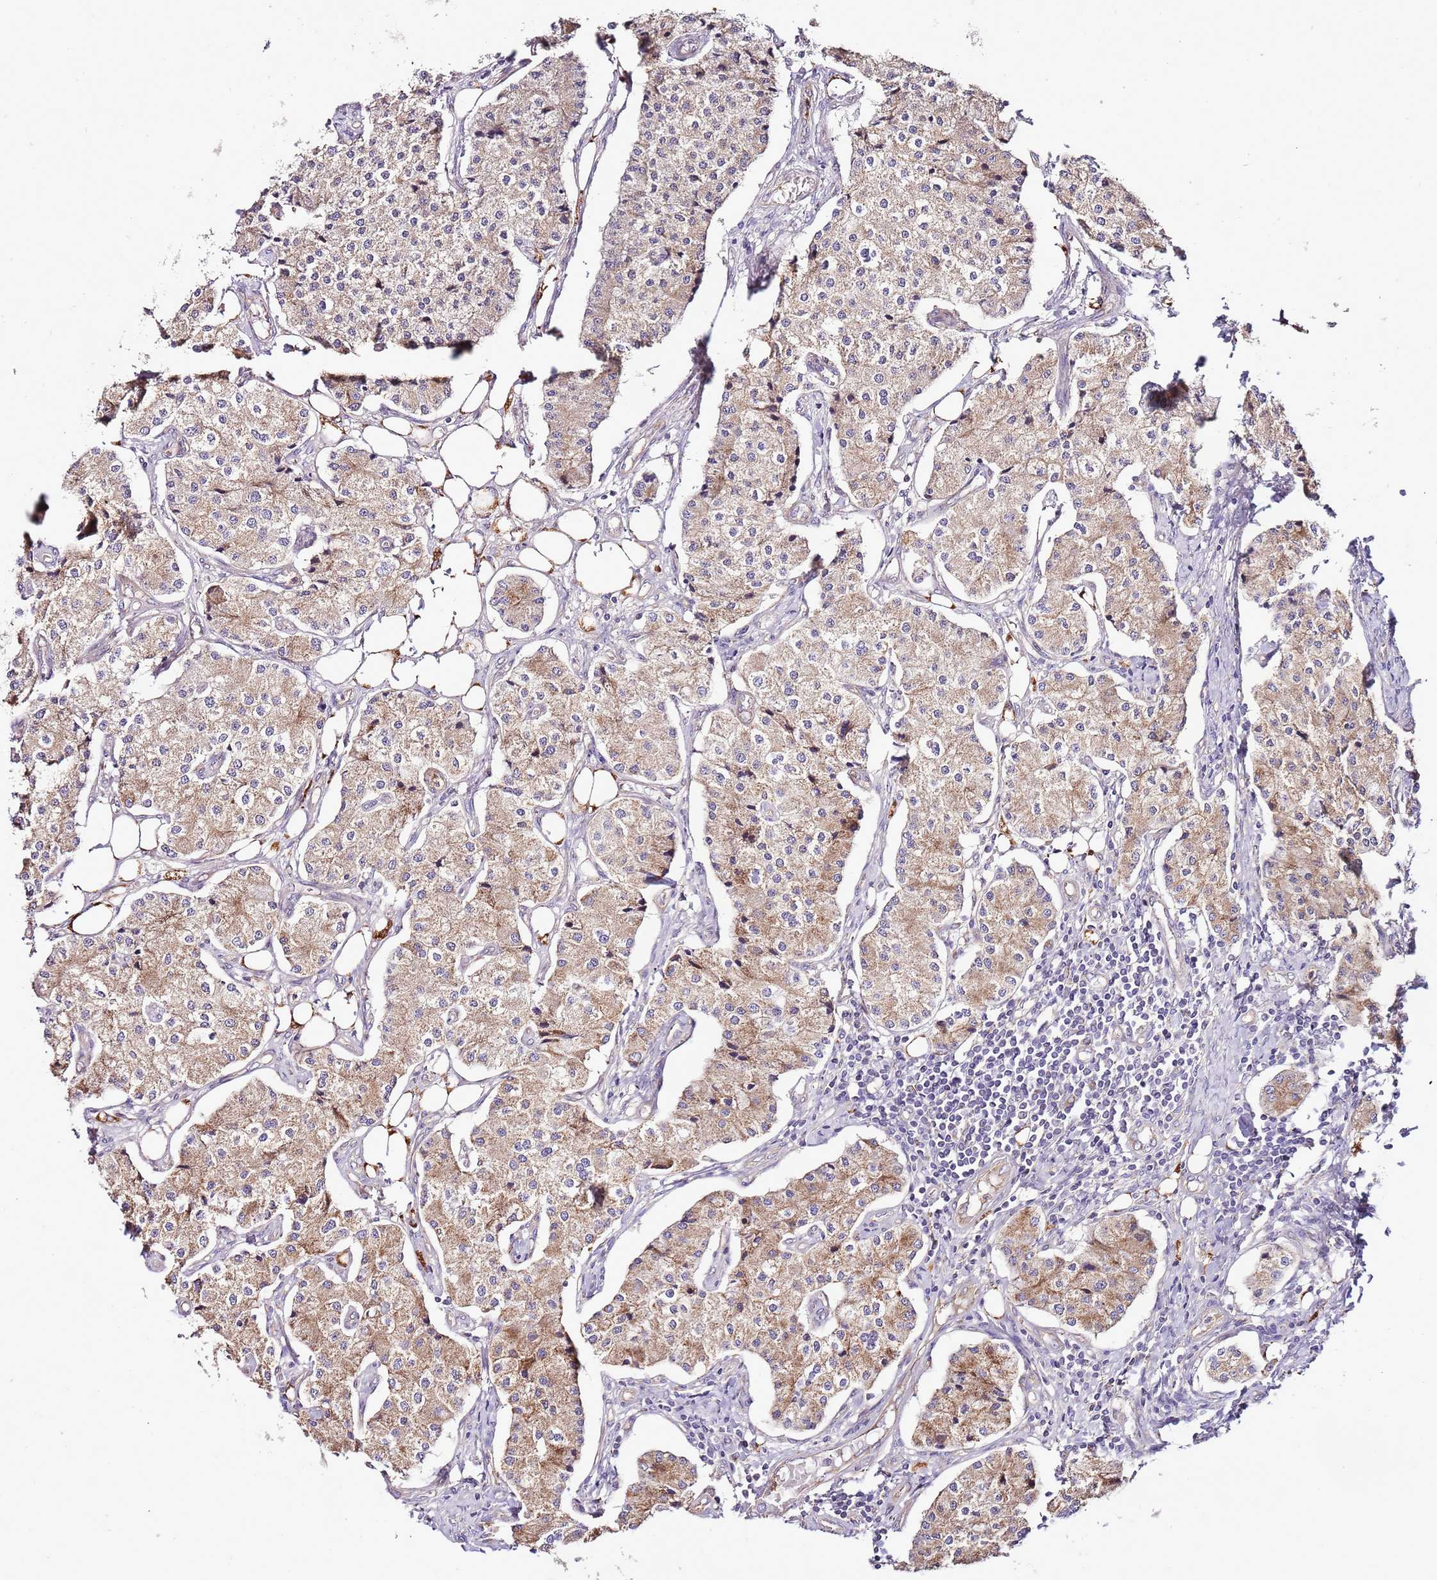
{"staining": {"intensity": "moderate", "quantity": ">75%", "location": "cytoplasmic/membranous"}, "tissue": "carcinoid", "cell_type": "Tumor cells", "image_type": "cancer", "snomed": [{"axis": "morphology", "description": "Carcinoid, malignant, NOS"}, {"axis": "topography", "description": "Colon"}], "caption": "The histopathology image displays staining of malignant carcinoid, revealing moderate cytoplasmic/membranous protein positivity (brown color) within tumor cells. (DAB IHC, brown staining for protein, blue staining for nuclei).", "gene": "DOCK6", "patient": {"sex": "female", "age": 52}}